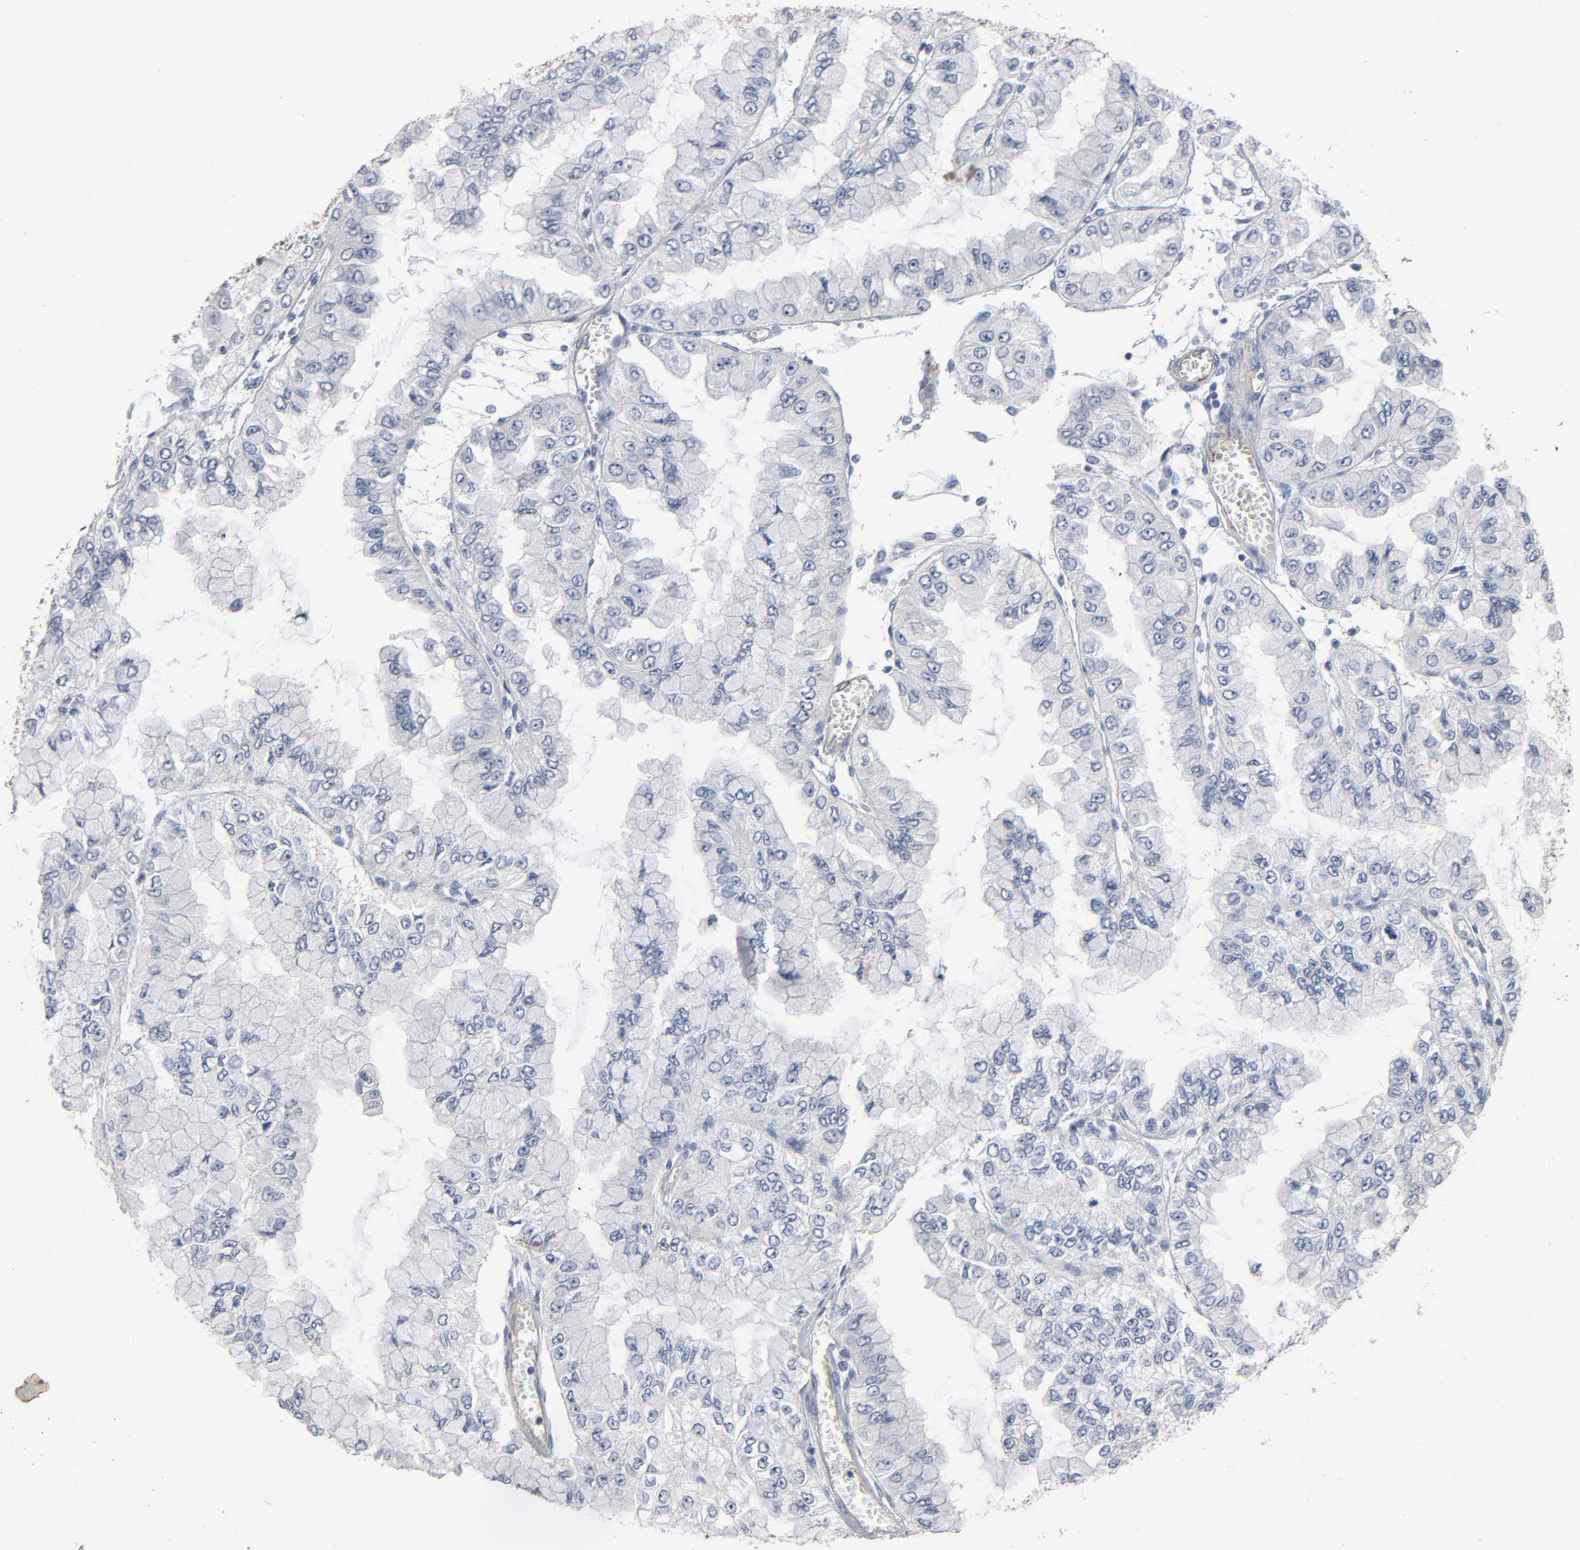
{"staining": {"intensity": "negative", "quantity": "none", "location": "none"}, "tissue": "liver cancer", "cell_type": "Tumor cells", "image_type": "cancer", "snomed": [{"axis": "morphology", "description": "Cholangiocarcinoma"}, {"axis": "topography", "description": "Liver"}], "caption": "This is an immunohistochemistry histopathology image of human liver cancer. There is no expression in tumor cells.", "gene": "KDR", "patient": {"sex": "female", "age": 79}}